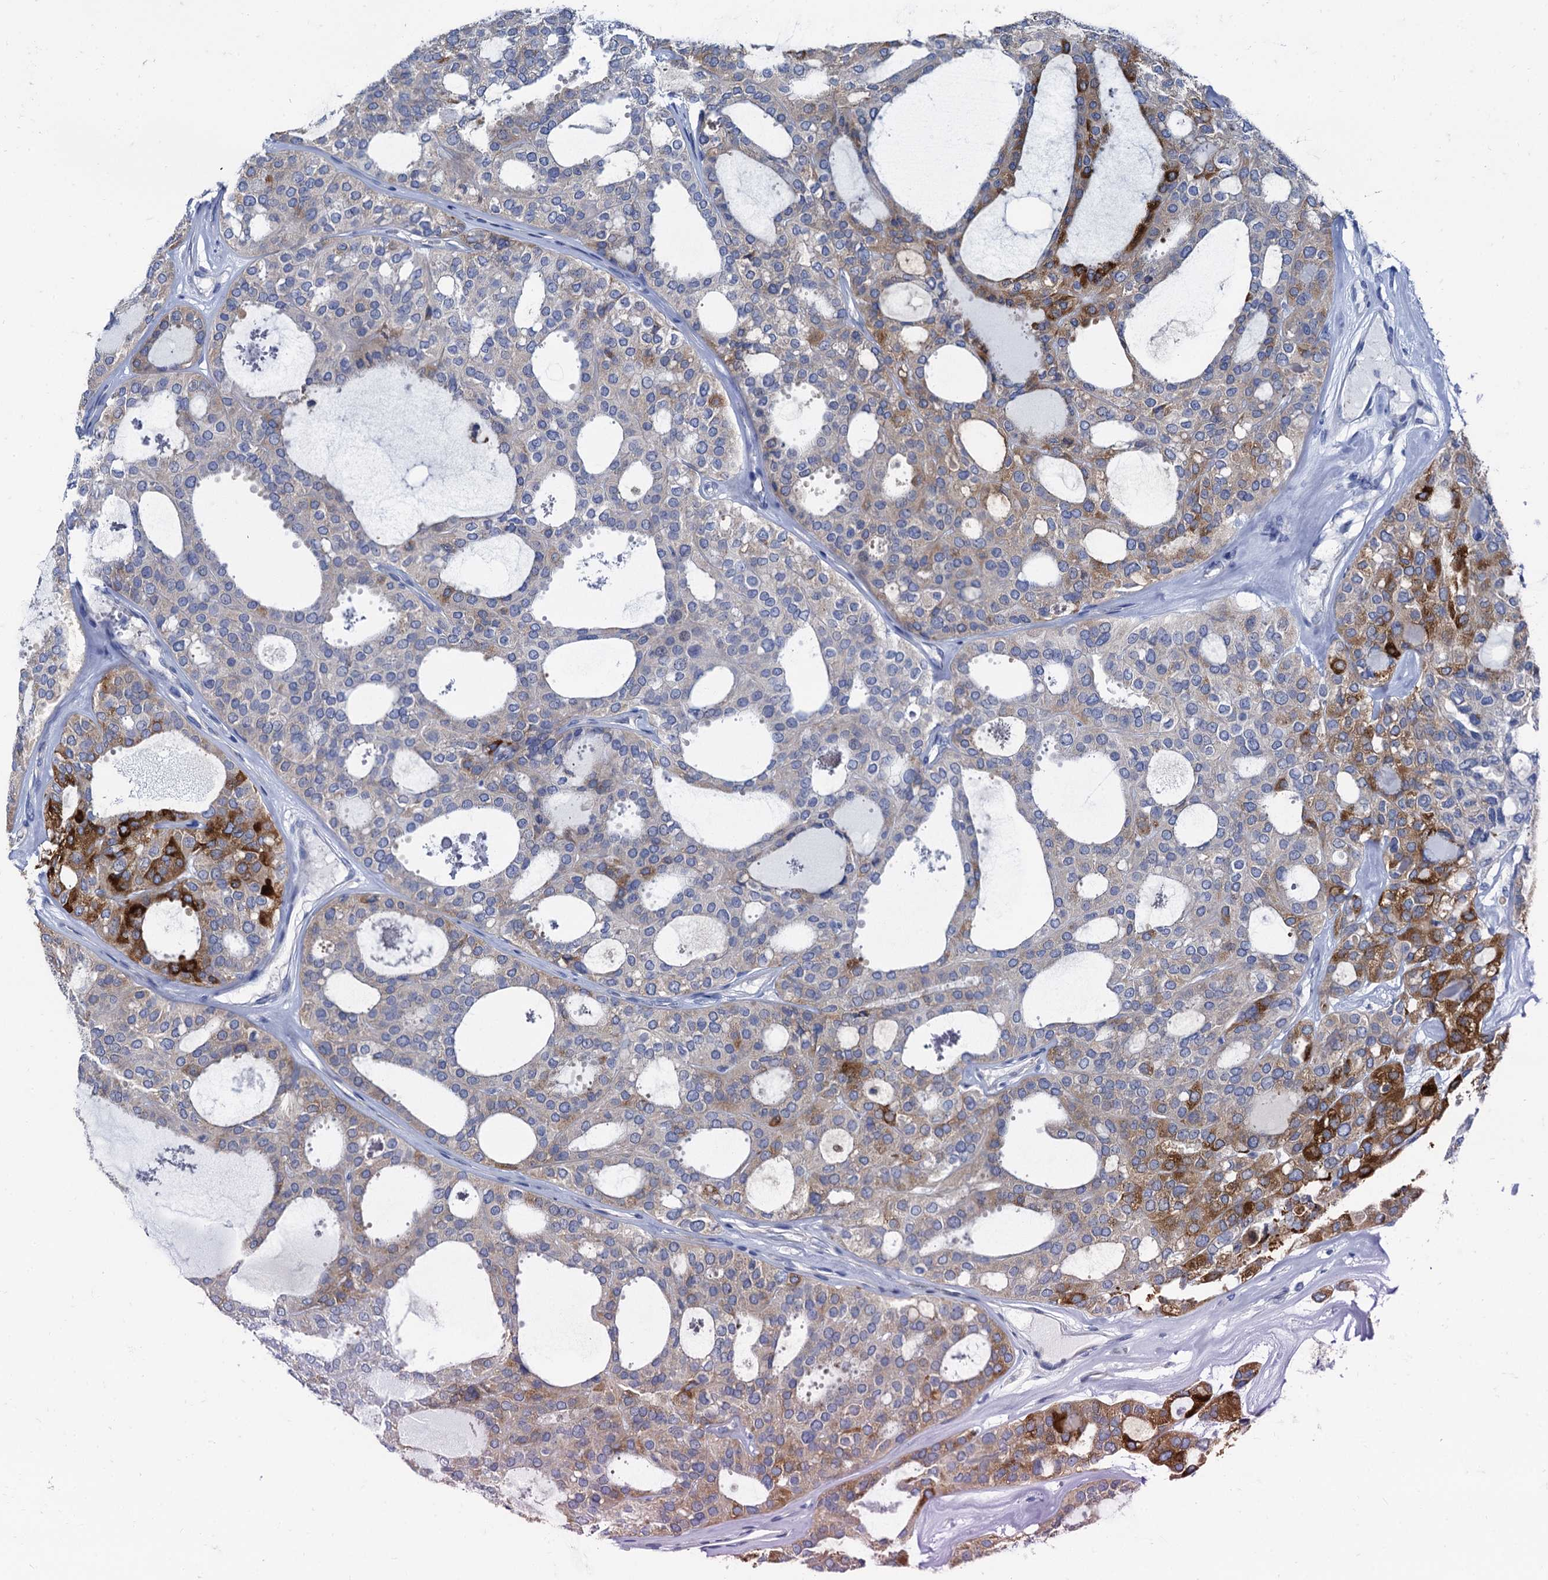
{"staining": {"intensity": "strong", "quantity": "<25%", "location": "cytoplasmic/membranous"}, "tissue": "thyroid cancer", "cell_type": "Tumor cells", "image_type": "cancer", "snomed": [{"axis": "morphology", "description": "Follicular adenoma carcinoma, NOS"}, {"axis": "topography", "description": "Thyroid gland"}], "caption": "There is medium levels of strong cytoplasmic/membranous staining in tumor cells of thyroid cancer (follicular adenoma carcinoma), as demonstrated by immunohistochemical staining (brown color).", "gene": "FOXR2", "patient": {"sex": "male", "age": 75}}